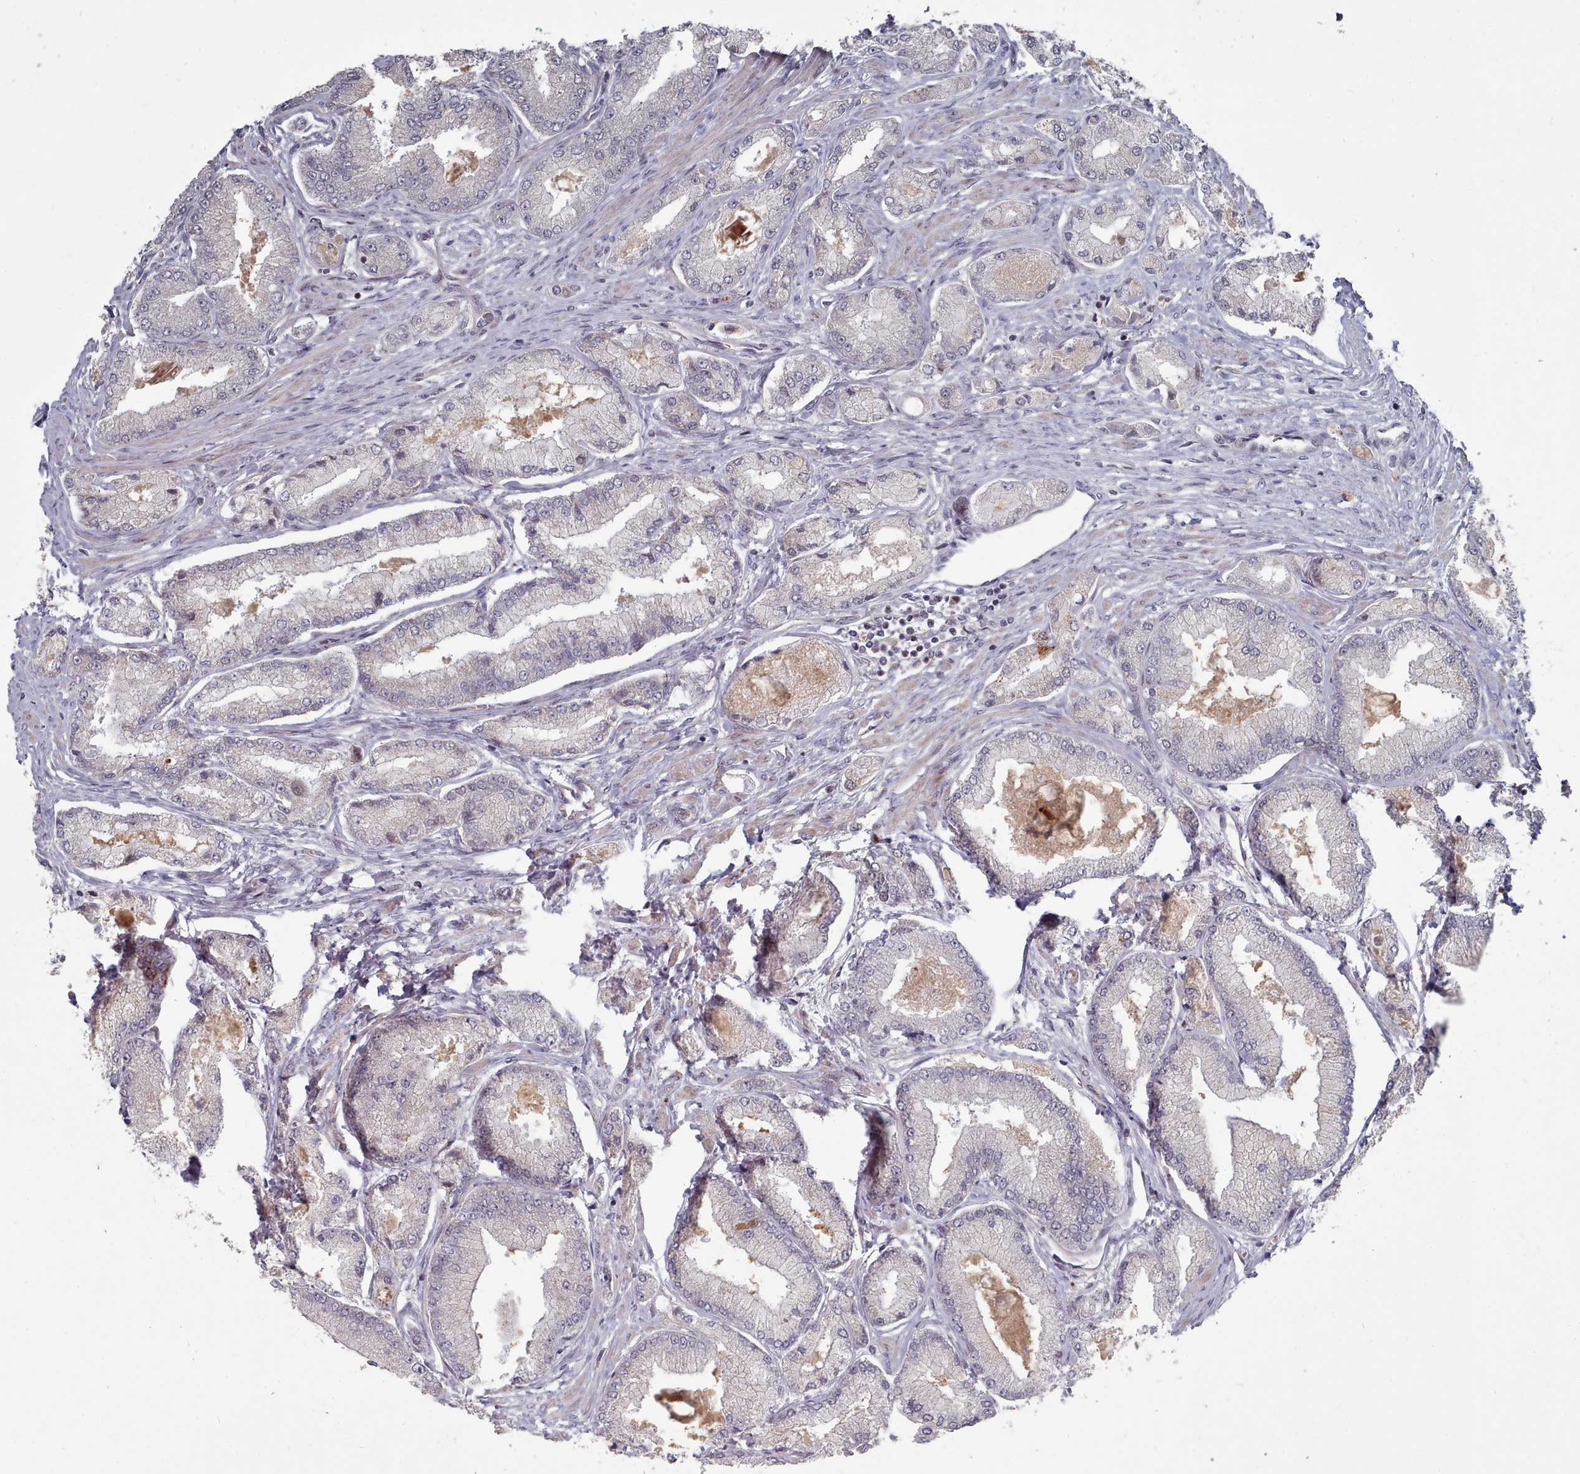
{"staining": {"intensity": "negative", "quantity": "none", "location": "none"}, "tissue": "prostate cancer", "cell_type": "Tumor cells", "image_type": "cancer", "snomed": [{"axis": "morphology", "description": "Adenocarcinoma, Low grade"}, {"axis": "topography", "description": "Prostate"}], "caption": "An immunohistochemistry micrograph of prostate low-grade adenocarcinoma is shown. There is no staining in tumor cells of prostate low-grade adenocarcinoma.", "gene": "CPSF4", "patient": {"sex": "male", "age": 74}}